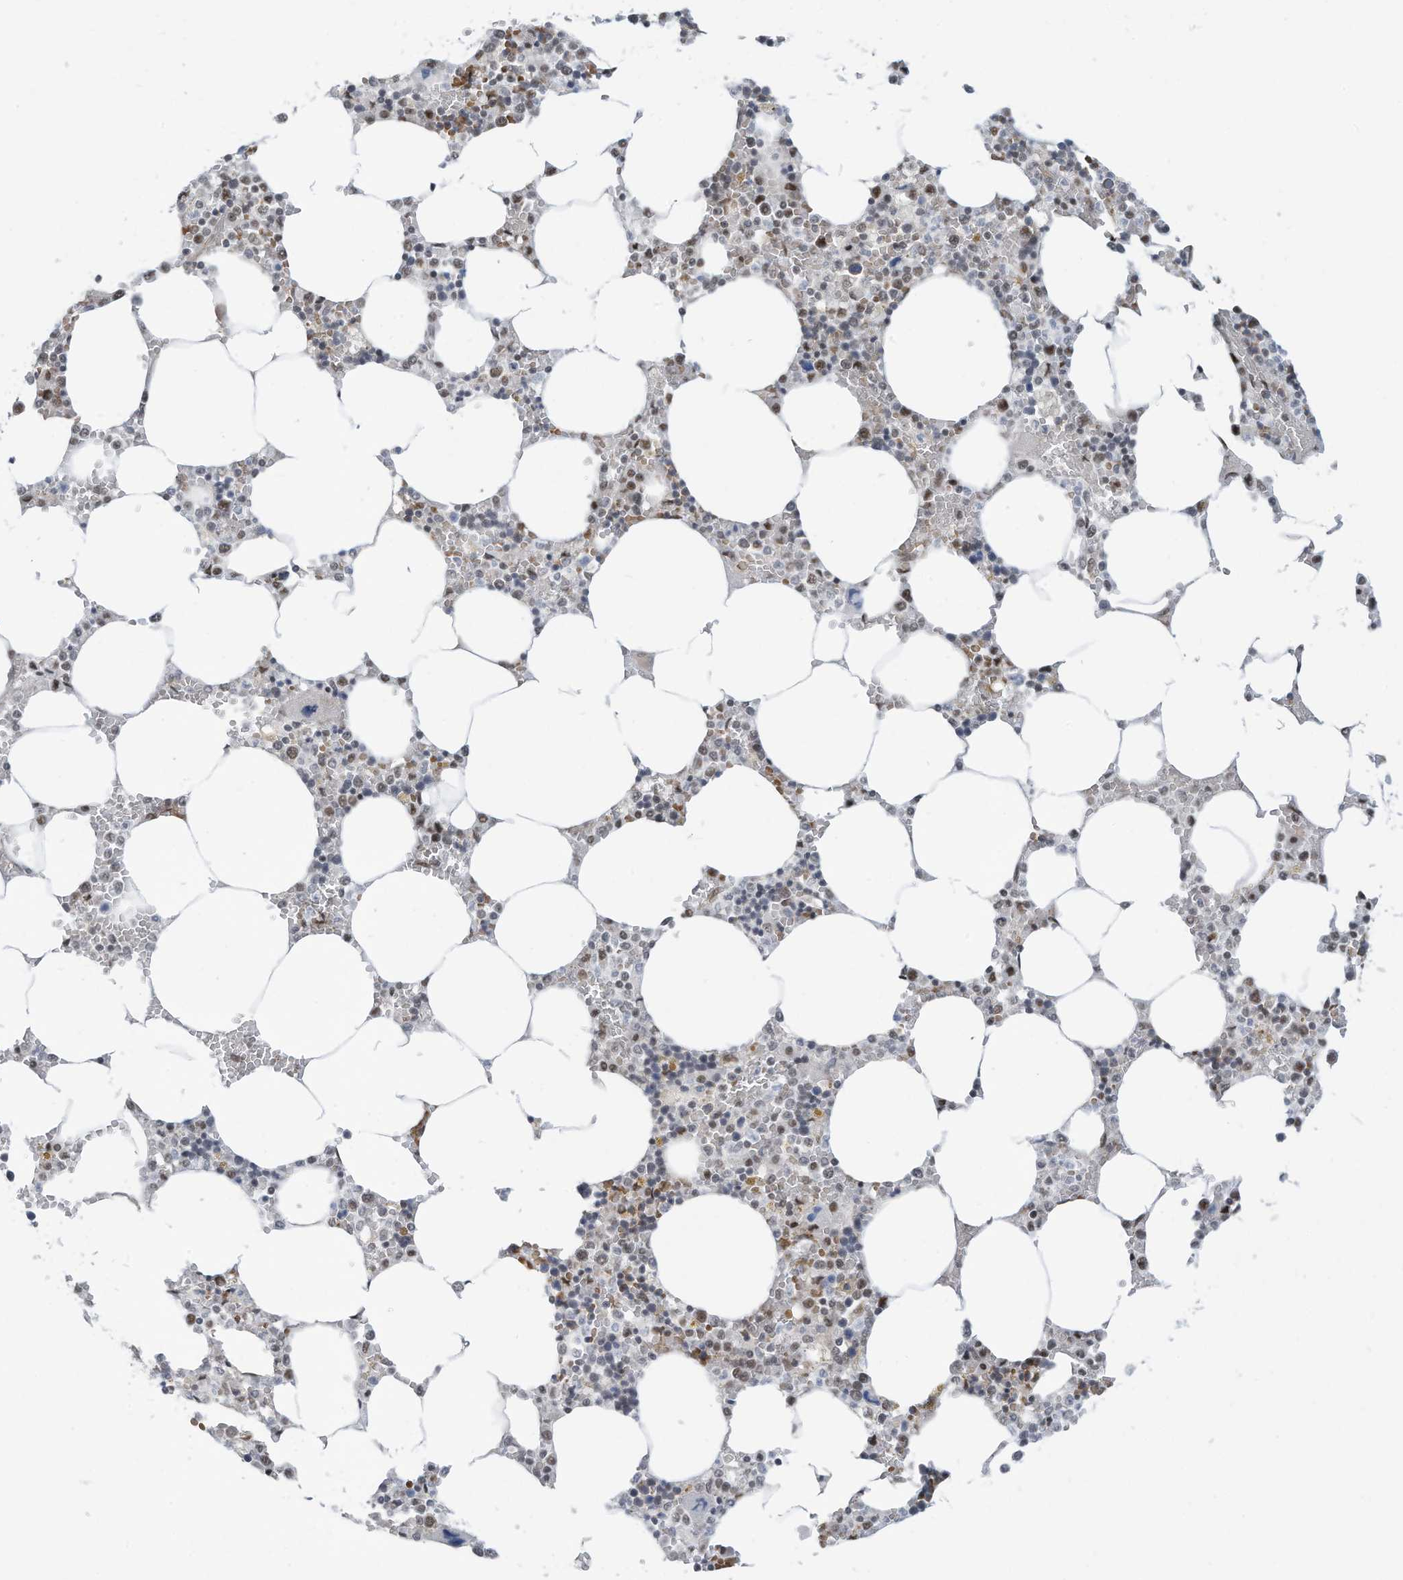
{"staining": {"intensity": "weak", "quantity": "25%-75%", "location": "nuclear"}, "tissue": "bone marrow", "cell_type": "Hematopoietic cells", "image_type": "normal", "snomed": [{"axis": "morphology", "description": "Normal tissue, NOS"}, {"axis": "topography", "description": "Bone marrow"}], "caption": "This micrograph displays immunohistochemistry (IHC) staining of unremarkable human bone marrow, with low weak nuclear positivity in about 25%-75% of hematopoietic cells.", "gene": "ECT2L", "patient": {"sex": "male", "age": 70}}